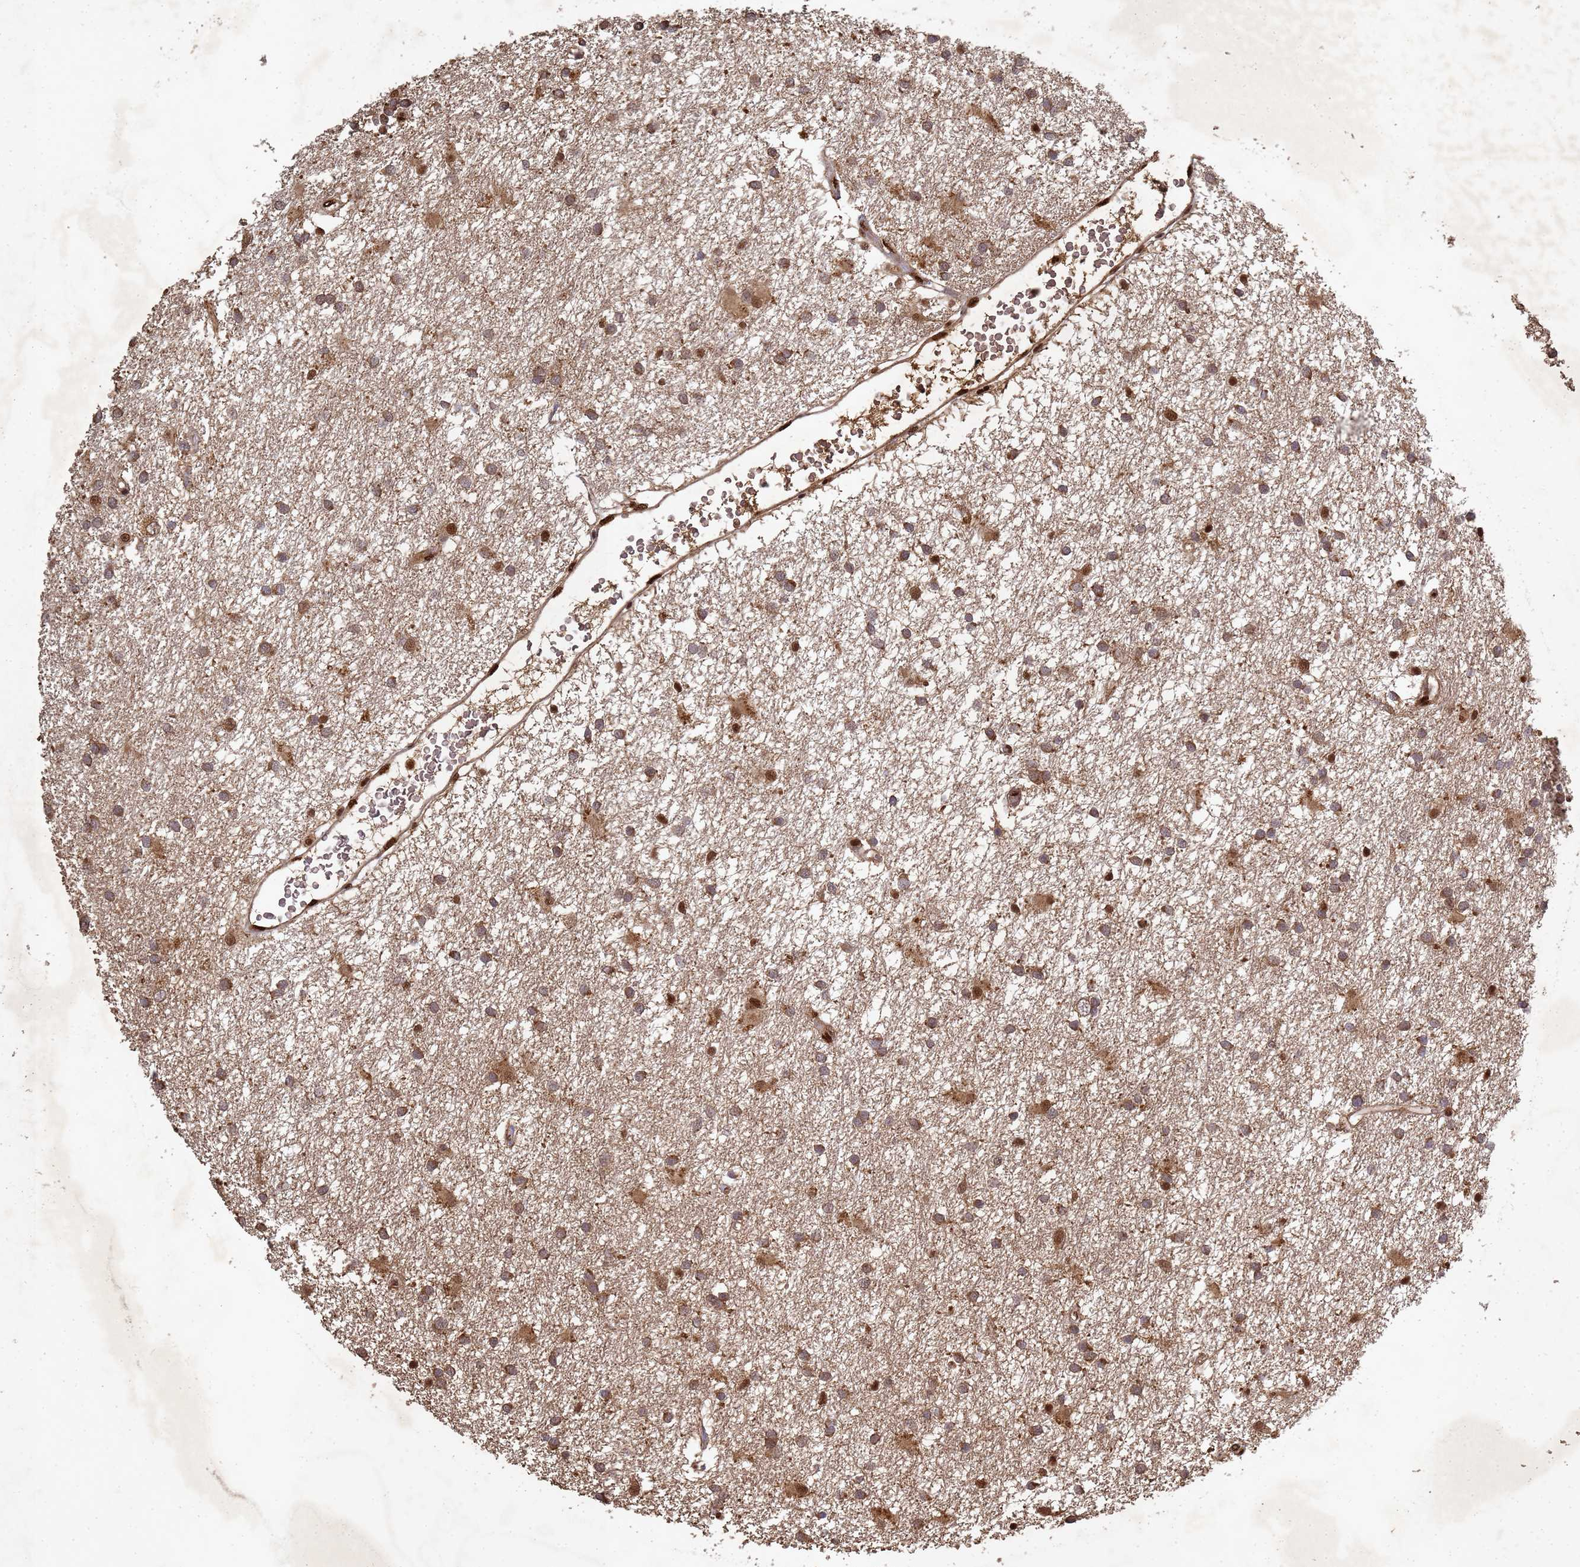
{"staining": {"intensity": "moderate", "quantity": "25%-75%", "location": "cytoplasmic/membranous,nuclear"}, "tissue": "glioma", "cell_type": "Tumor cells", "image_type": "cancer", "snomed": [{"axis": "morphology", "description": "Glioma, malignant, High grade"}, {"axis": "topography", "description": "Brain"}], "caption": "Immunohistochemistry photomicrograph of neoplastic tissue: human malignant glioma (high-grade) stained using IHC reveals medium levels of moderate protein expression localized specifically in the cytoplasmic/membranous and nuclear of tumor cells, appearing as a cytoplasmic/membranous and nuclear brown color.", "gene": "SECISBP2", "patient": {"sex": "male", "age": 77}}